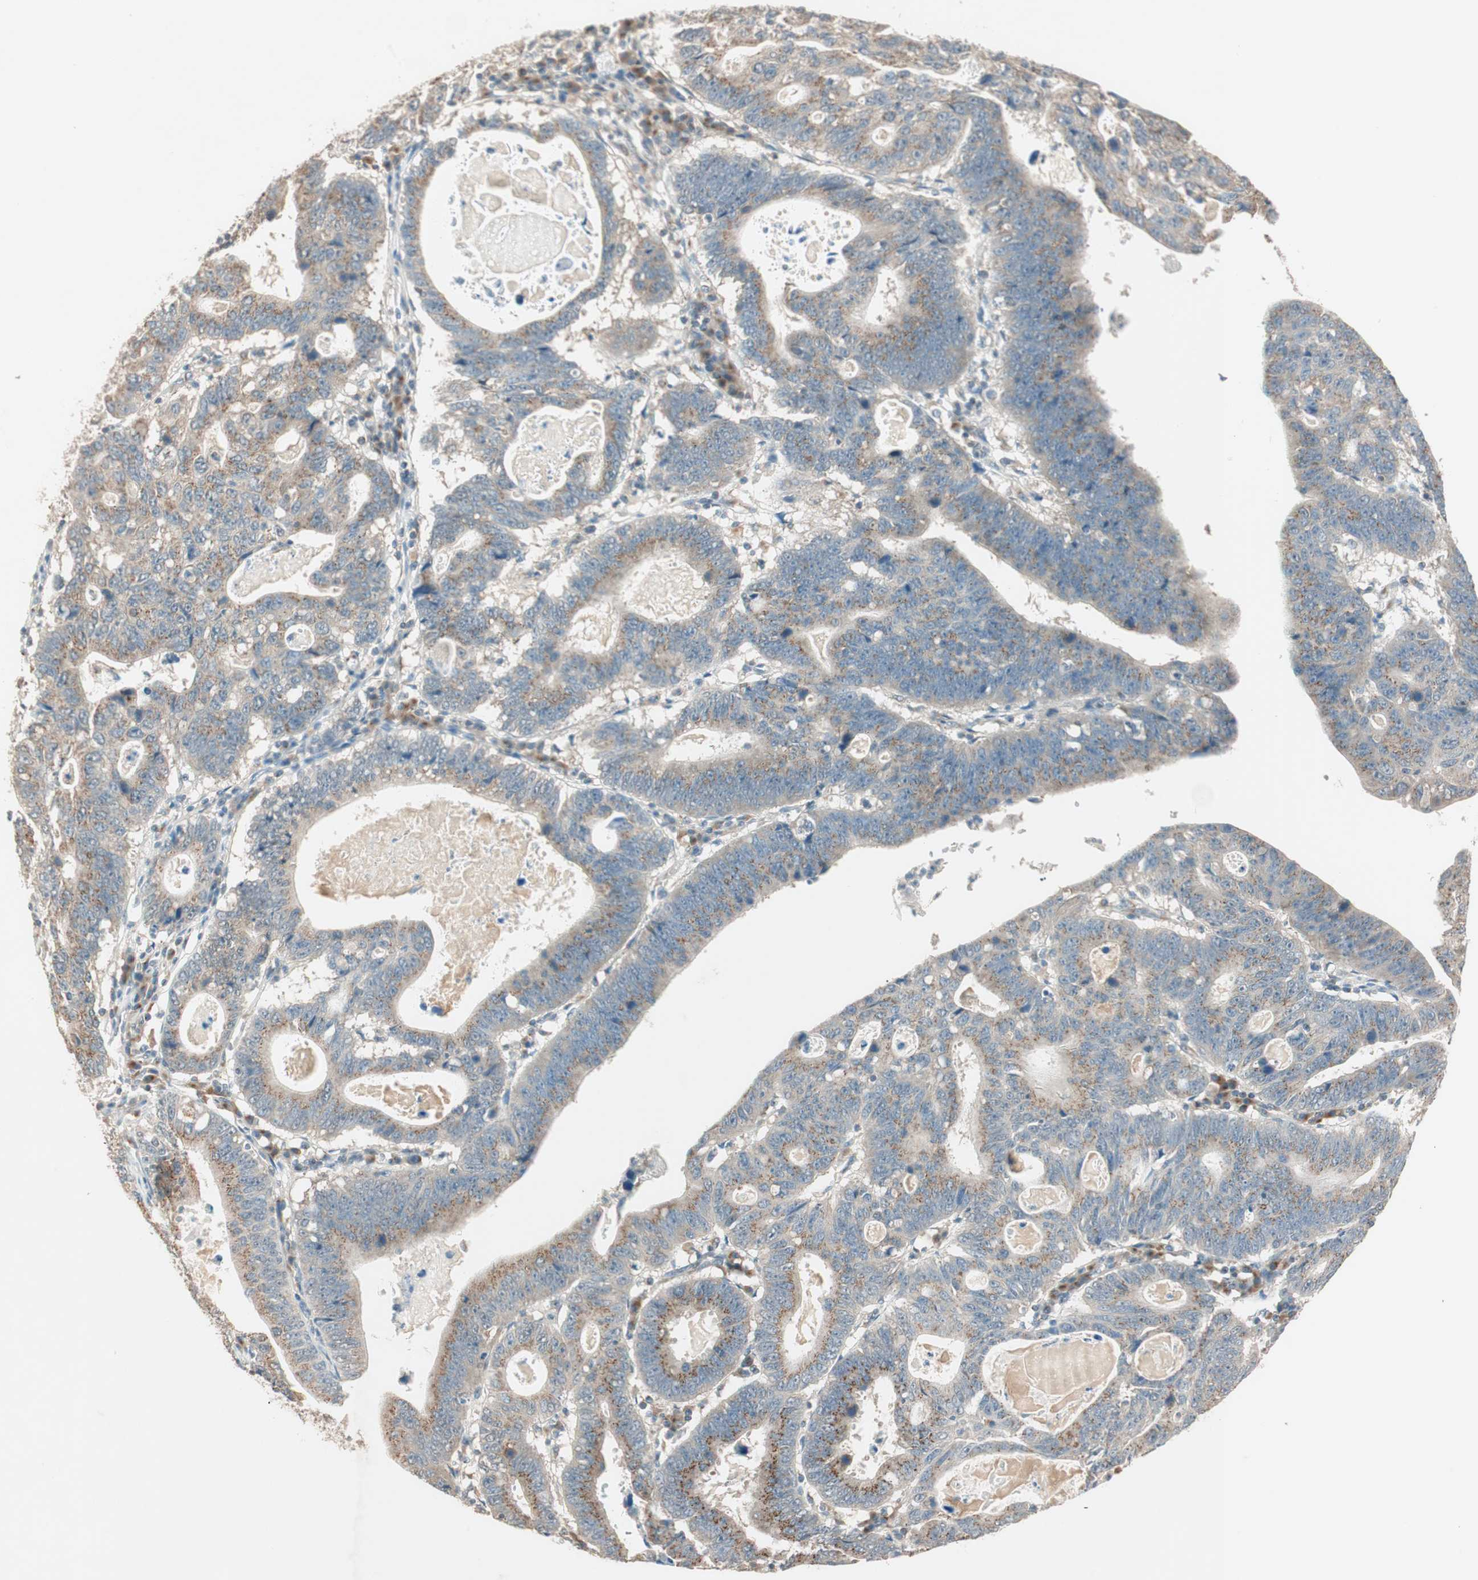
{"staining": {"intensity": "moderate", "quantity": "25%-75%", "location": "cytoplasmic/membranous"}, "tissue": "stomach cancer", "cell_type": "Tumor cells", "image_type": "cancer", "snomed": [{"axis": "morphology", "description": "Adenocarcinoma, NOS"}, {"axis": "topography", "description": "Stomach"}], "caption": "About 25%-75% of tumor cells in human stomach cancer (adenocarcinoma) reveal moderate cytoplasmic/membranous protein expression as visualized by brown immunohistochemical staining.", "gene": "SEC16A", "patient": {"sex": "male", "age": 59}}